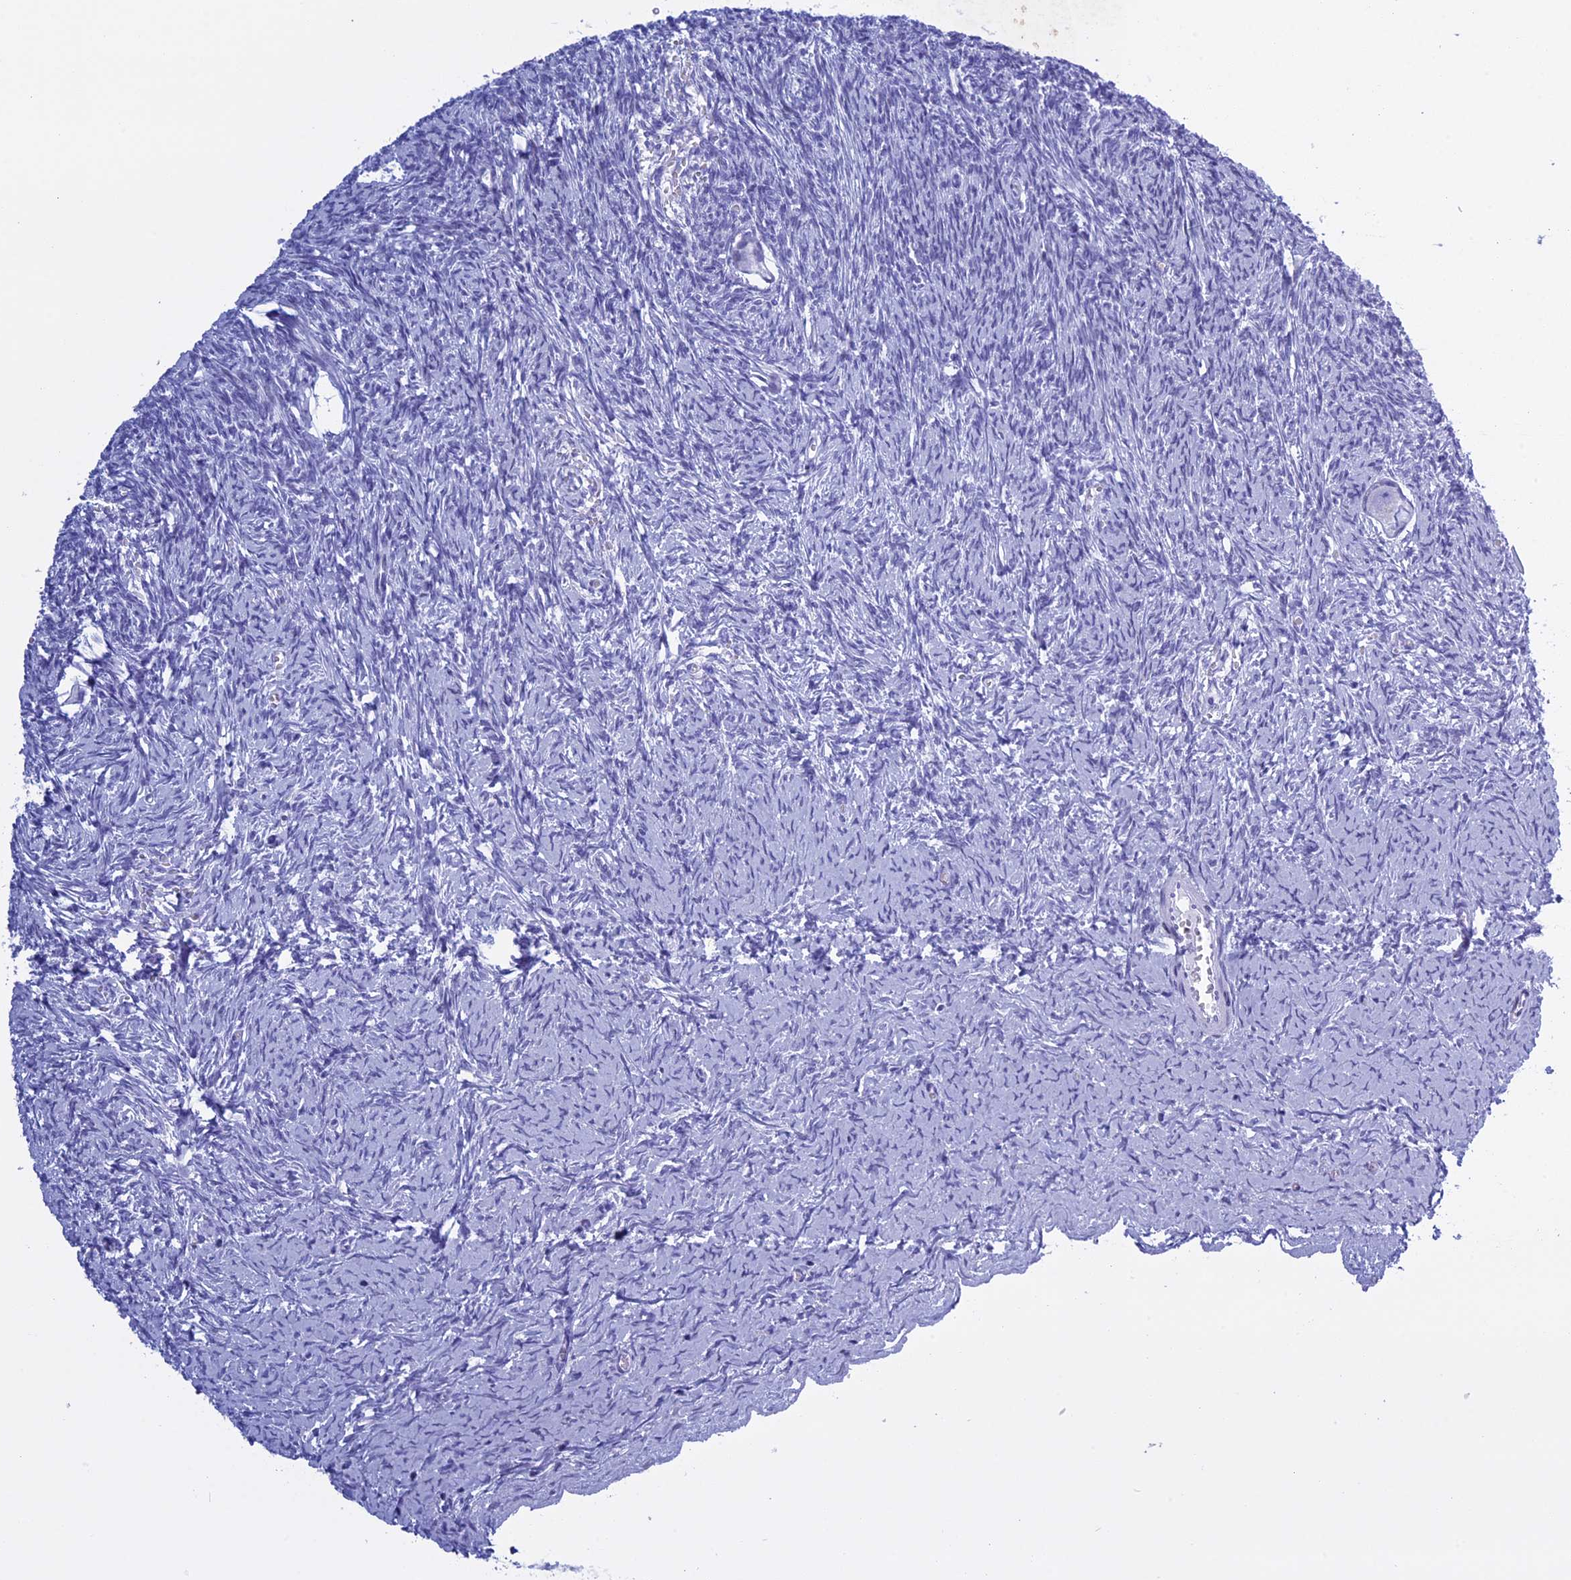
{"staining": {"intensity": "negative", "quantity": "none", "location": "none"}, "tissue": "ovary", "cell_type": "Follicle cells", "image_type": "normal", "snomed": [{"axis": "morphology", "description": "Normal tissue, NOS"}, {"axis": "topography", "description": "Ovary"}], "caption": "Immunohistochemical staining of benign human ovary shows no significant positivity in follicle cells.", "gene": "KCTD21", "patient": {"sex": "female", "age": 39}}